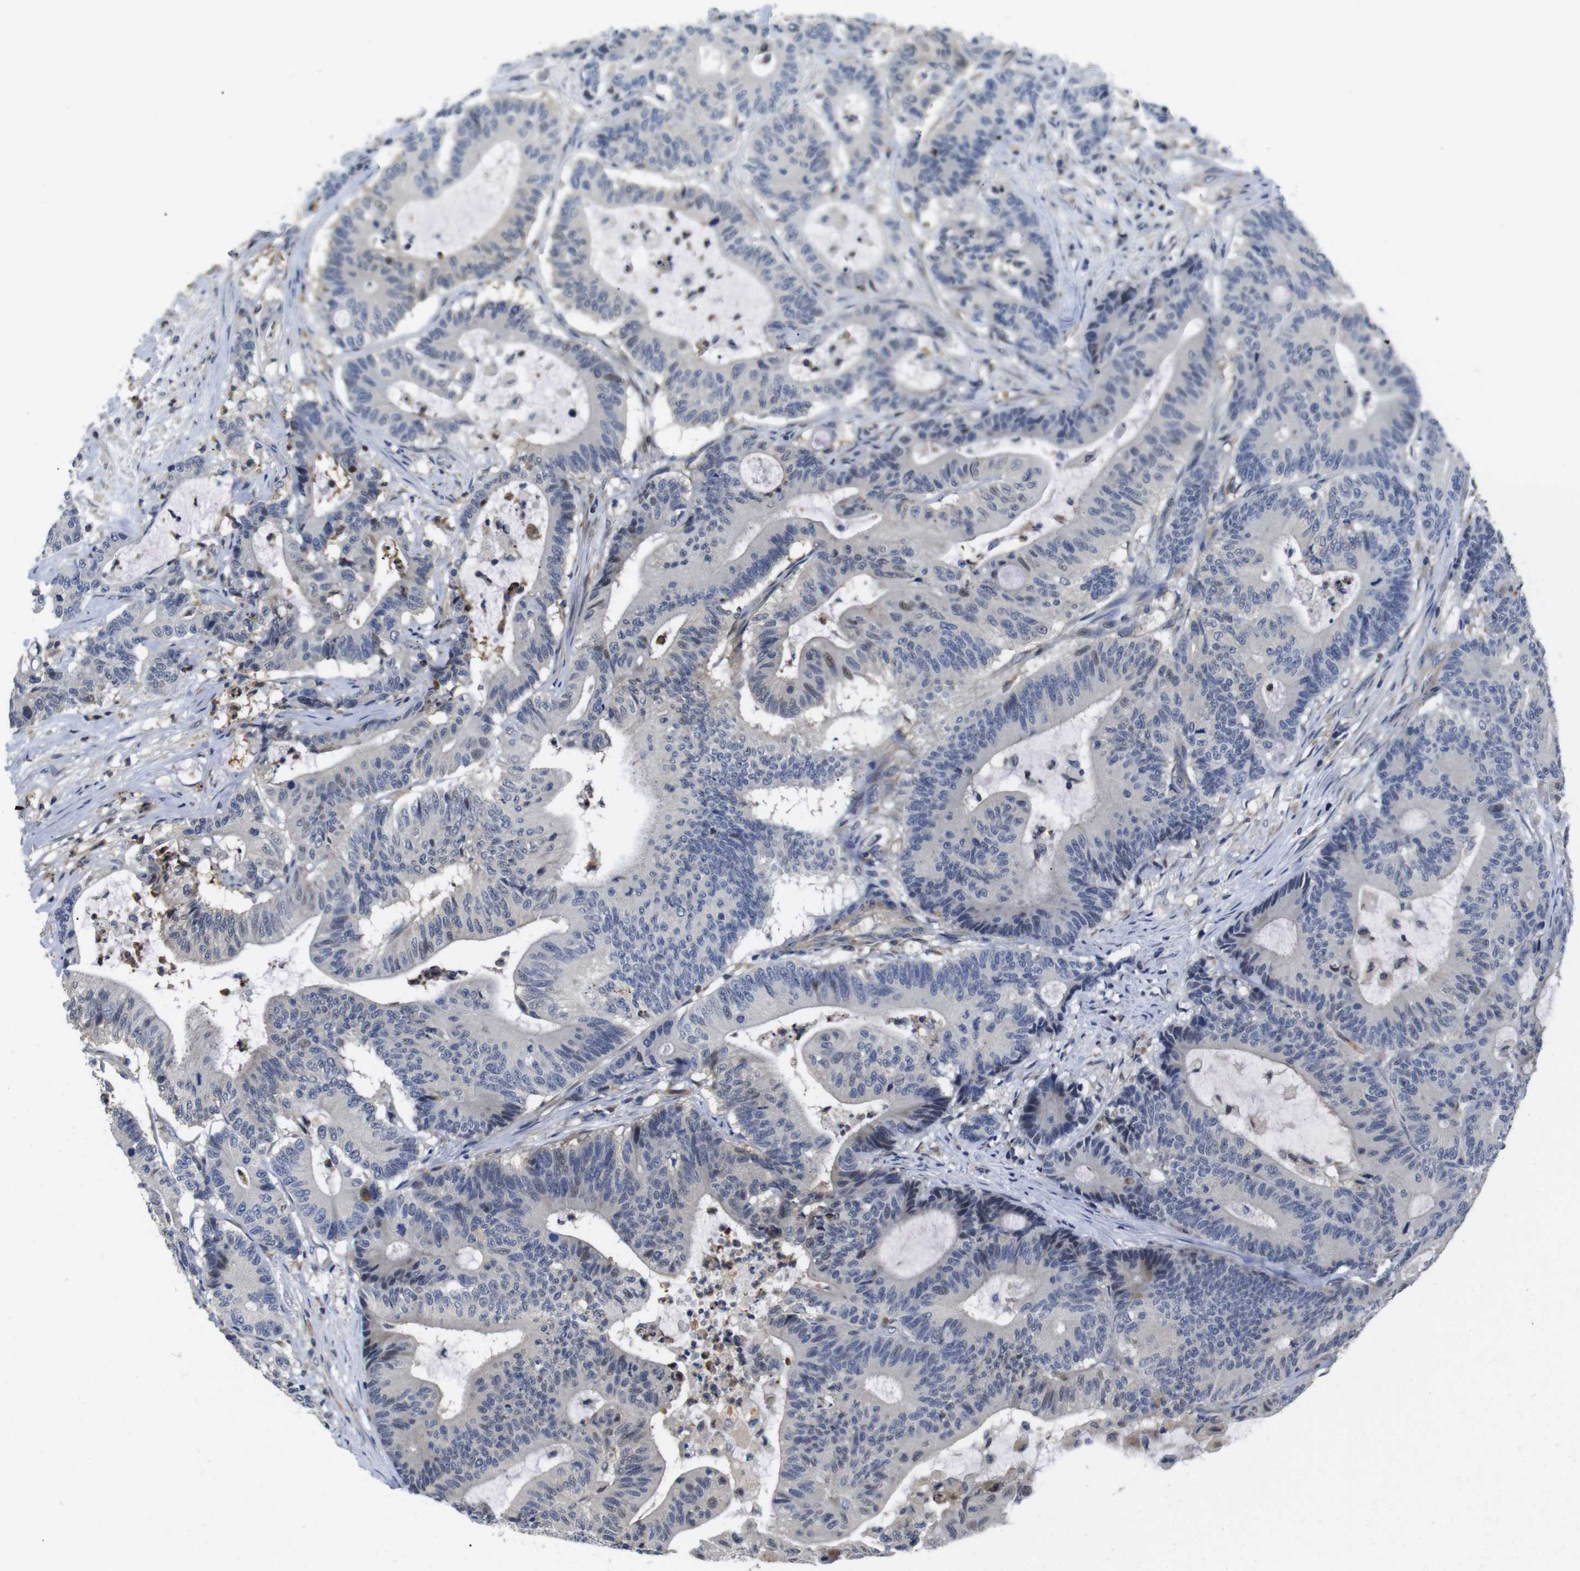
{"staining": {"intensity": "moderate", "quantity": "<25%", "location": "nuclear"}, "tissue": "colorectal cancer", "cell_type": "Tumor cells", "image_type": "cancer", "snomed": [{"axis": "morphology", "description": "Adenocarcinoma, NOS"}, {"axis": "topography", "description": "Colon"}], "caption": "High-magnification brightfield microscopy of colorectal cancer (adenocarcinoma) stained with DAB (brown) and counterstained with hematoxylin (blue). tumor cells exhibit moderate nuclear staining is seen in approximately<25% of cells.", "gene": "FNTA", "patient": {"sex": "female", "age": 84}}